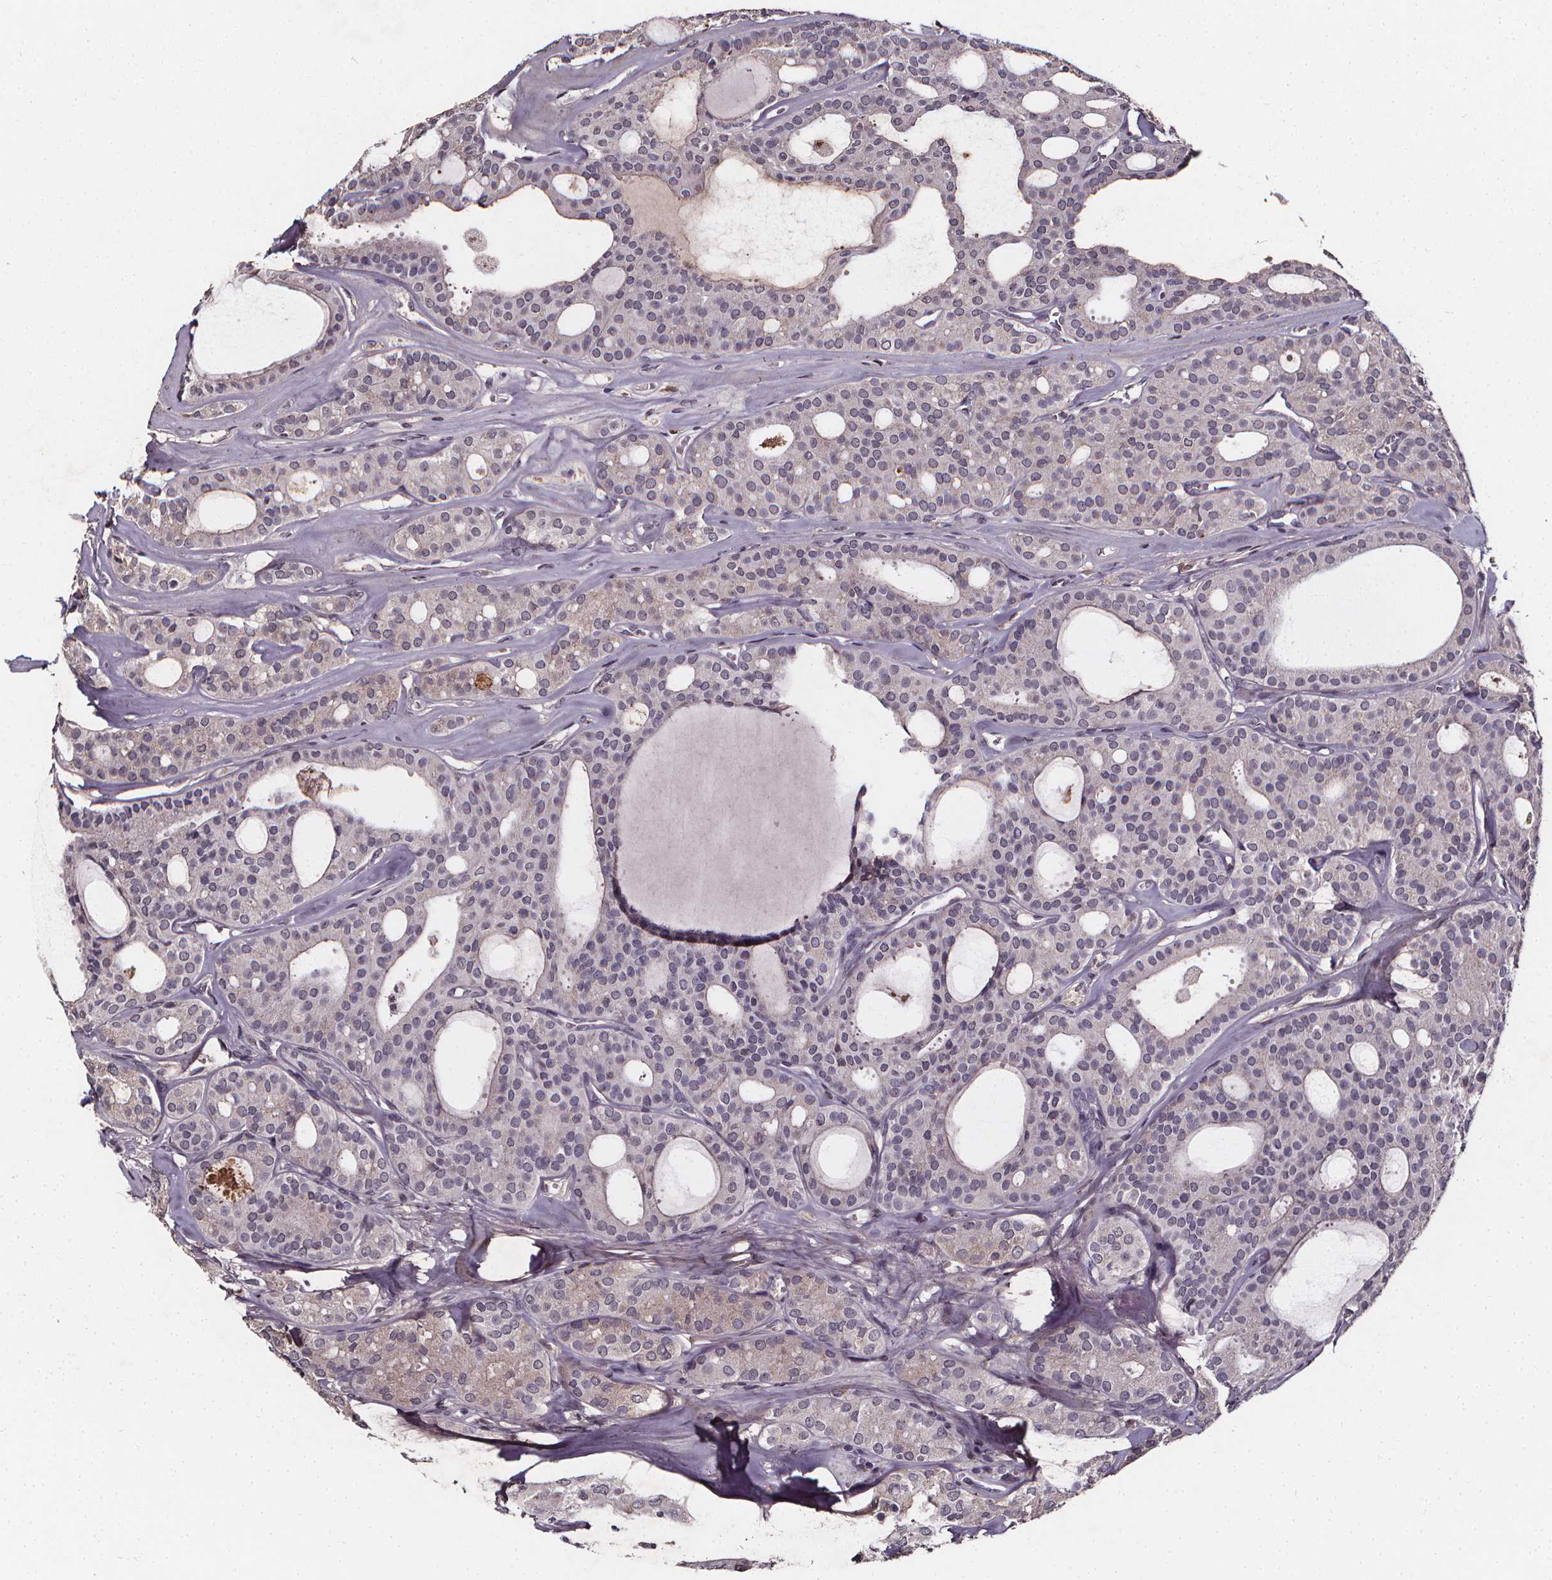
{"staining": {"intensity": "negative", "quantity": "none", "location": "none"}, "tissue": "thyroid cancer", "cell_type": "Tumor cells", "image_type": "cancer", "snomed": [{"axis": "morphology", "description": "Follicular adenoma carcinoma, NOS"}, {"axis": "topography", "description": "Thyroid gland"}], "caption": "A micrograph of human thyroid cancer is negative for staining in tumor cells.", "gene": "SPAG8", "patient": {"sex": "male", "age": 75}}